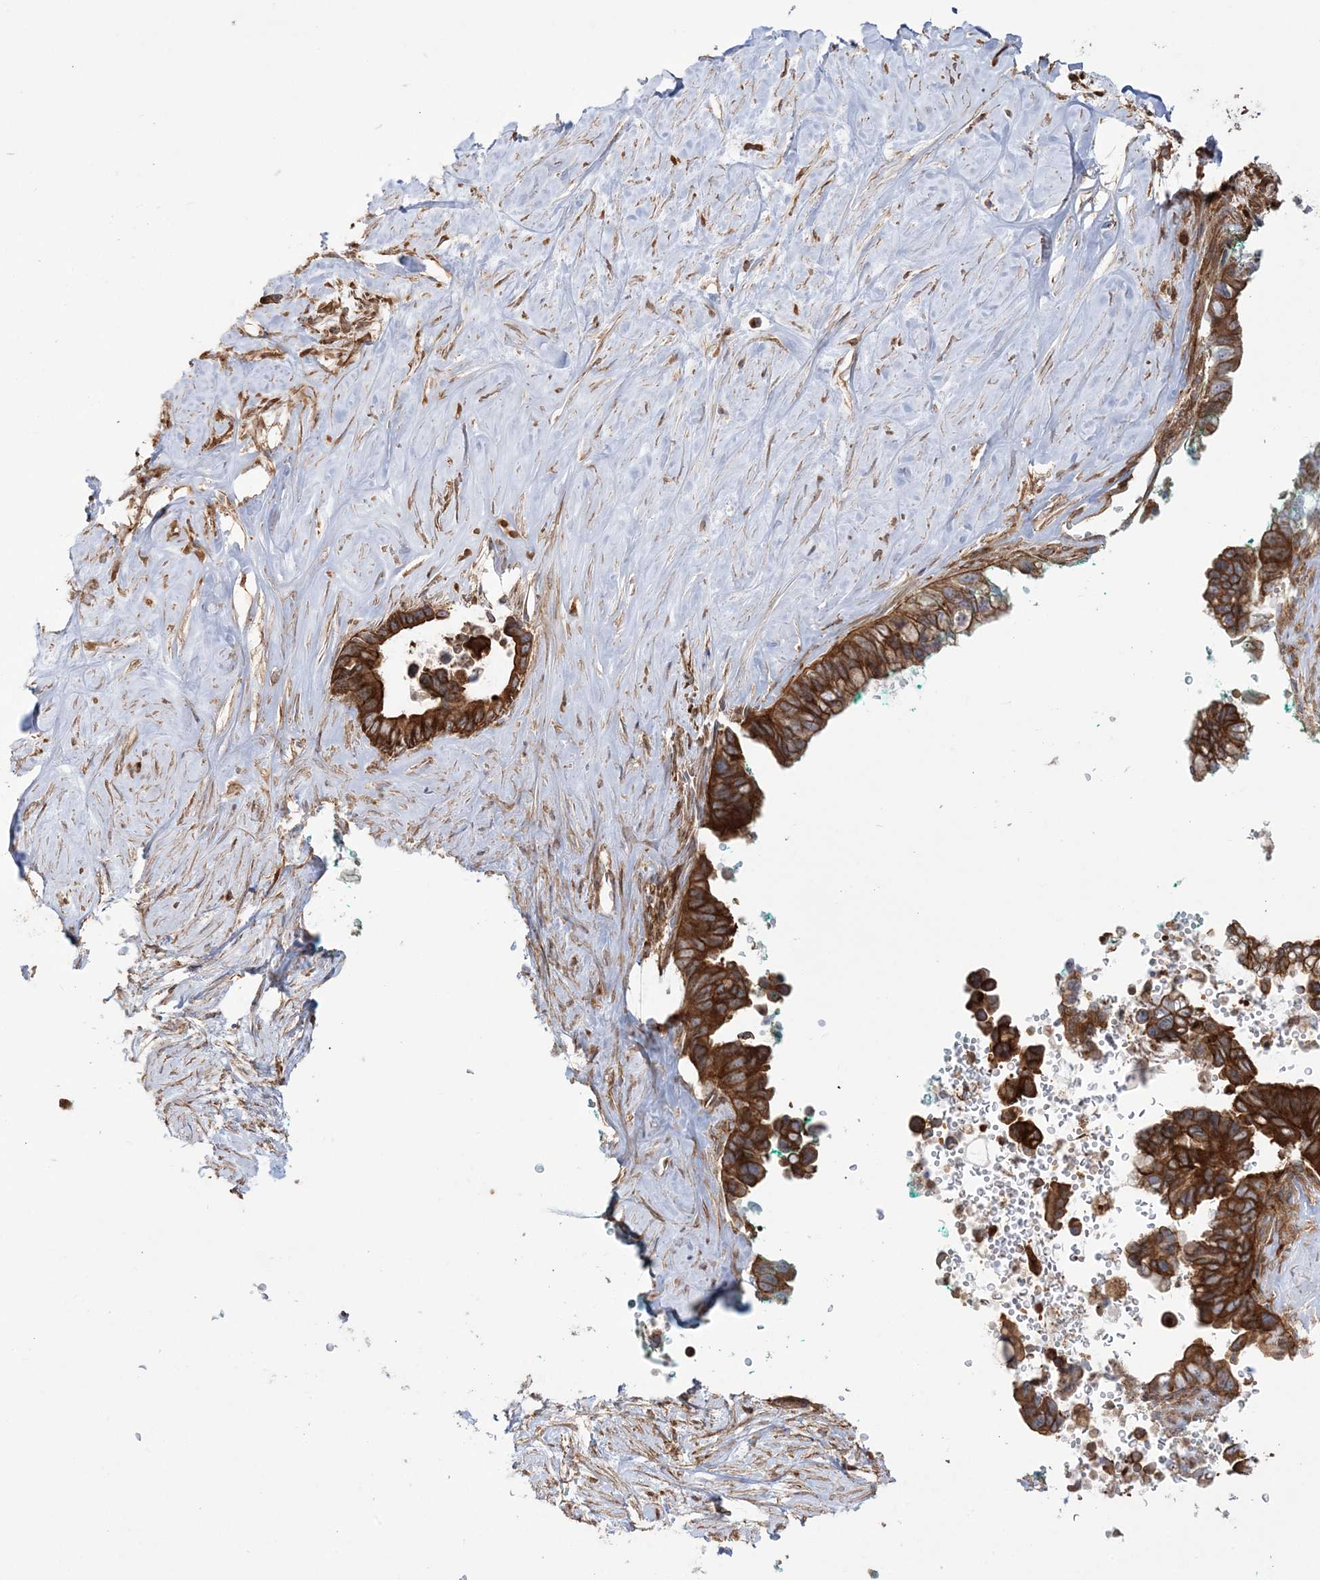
{"staining": {"intensity": "strong", "quantity": ">75%", "location": "cytoplasmic/membranous"}, "tissue": "pancreatic cancer", "cell_type": "Tumor cells", "image_type": "cancer", "snomed": [{"axis": "morphology", "description": "Adenocarcinoma, NOS"}, {"axis": "topography", "description": "Pancreas"}], "caption": "Immunohistochemical staining of human pancreatic adenocarcinoma demonstrates high levels of strong cytoplasmic/membranous protein expression in about >75% of tumor cells.", "gene": "TBC1D5", "patient": {"sex": "female", "age": 72}}